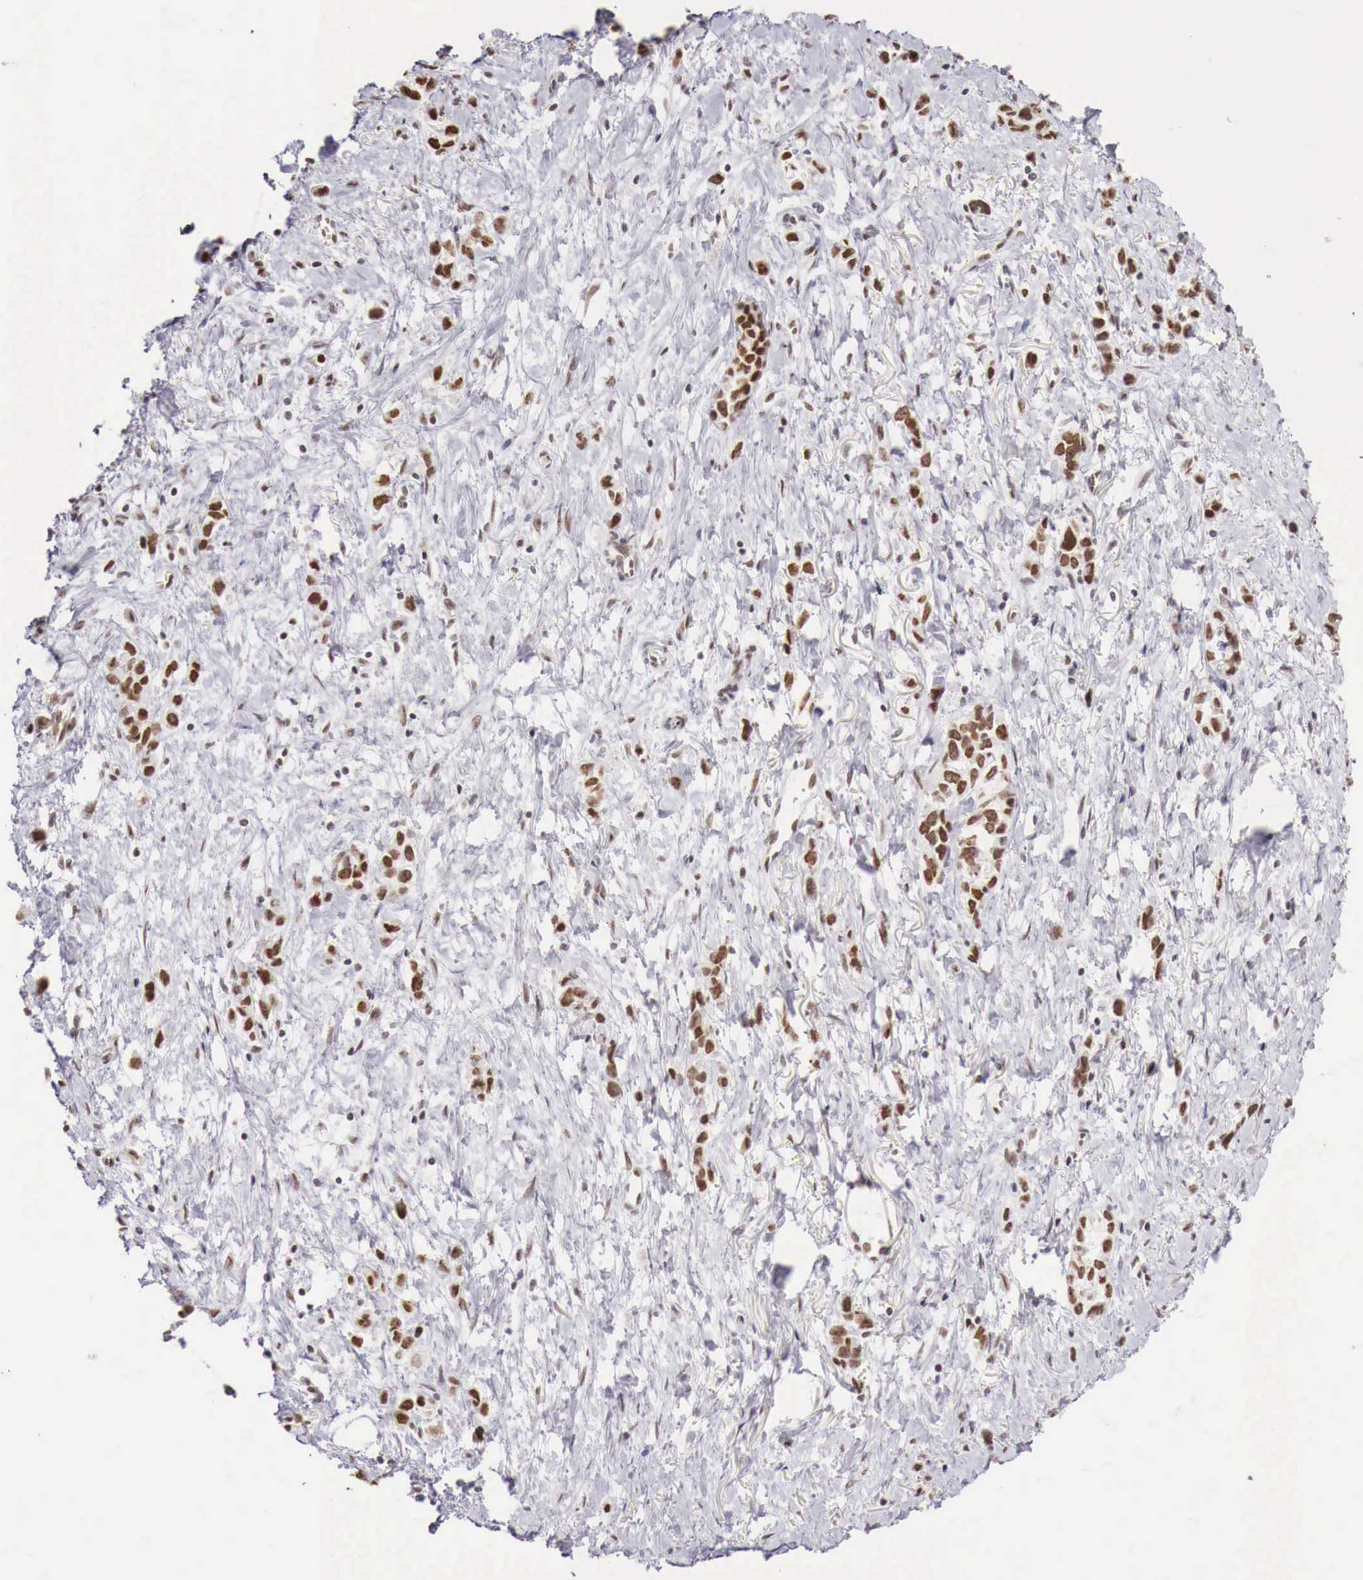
{"staining": {"intensity": "moderate", "quantity": "25%-75%", "location": "nuclear"}, "tissue": "stomach cancer", "cell_type": "Tumor cells", "image_type": "cancer", "snomed": [{"axis": "morphology", "description": "Adenocarcinoma, NOS"}, {"axis": "topography", "description": "Stomach, upper"}], "caption": "A high-resolution micrograph shows IHC staining of stomach cancer (adenocarcinoma), which demonstrates moderate nuclear staining in approximately 25%-75% of tumor cells. Nuclei are stained in blue.", "gene": "PHF14", "patient": {"sex": "male", "age": 76}}